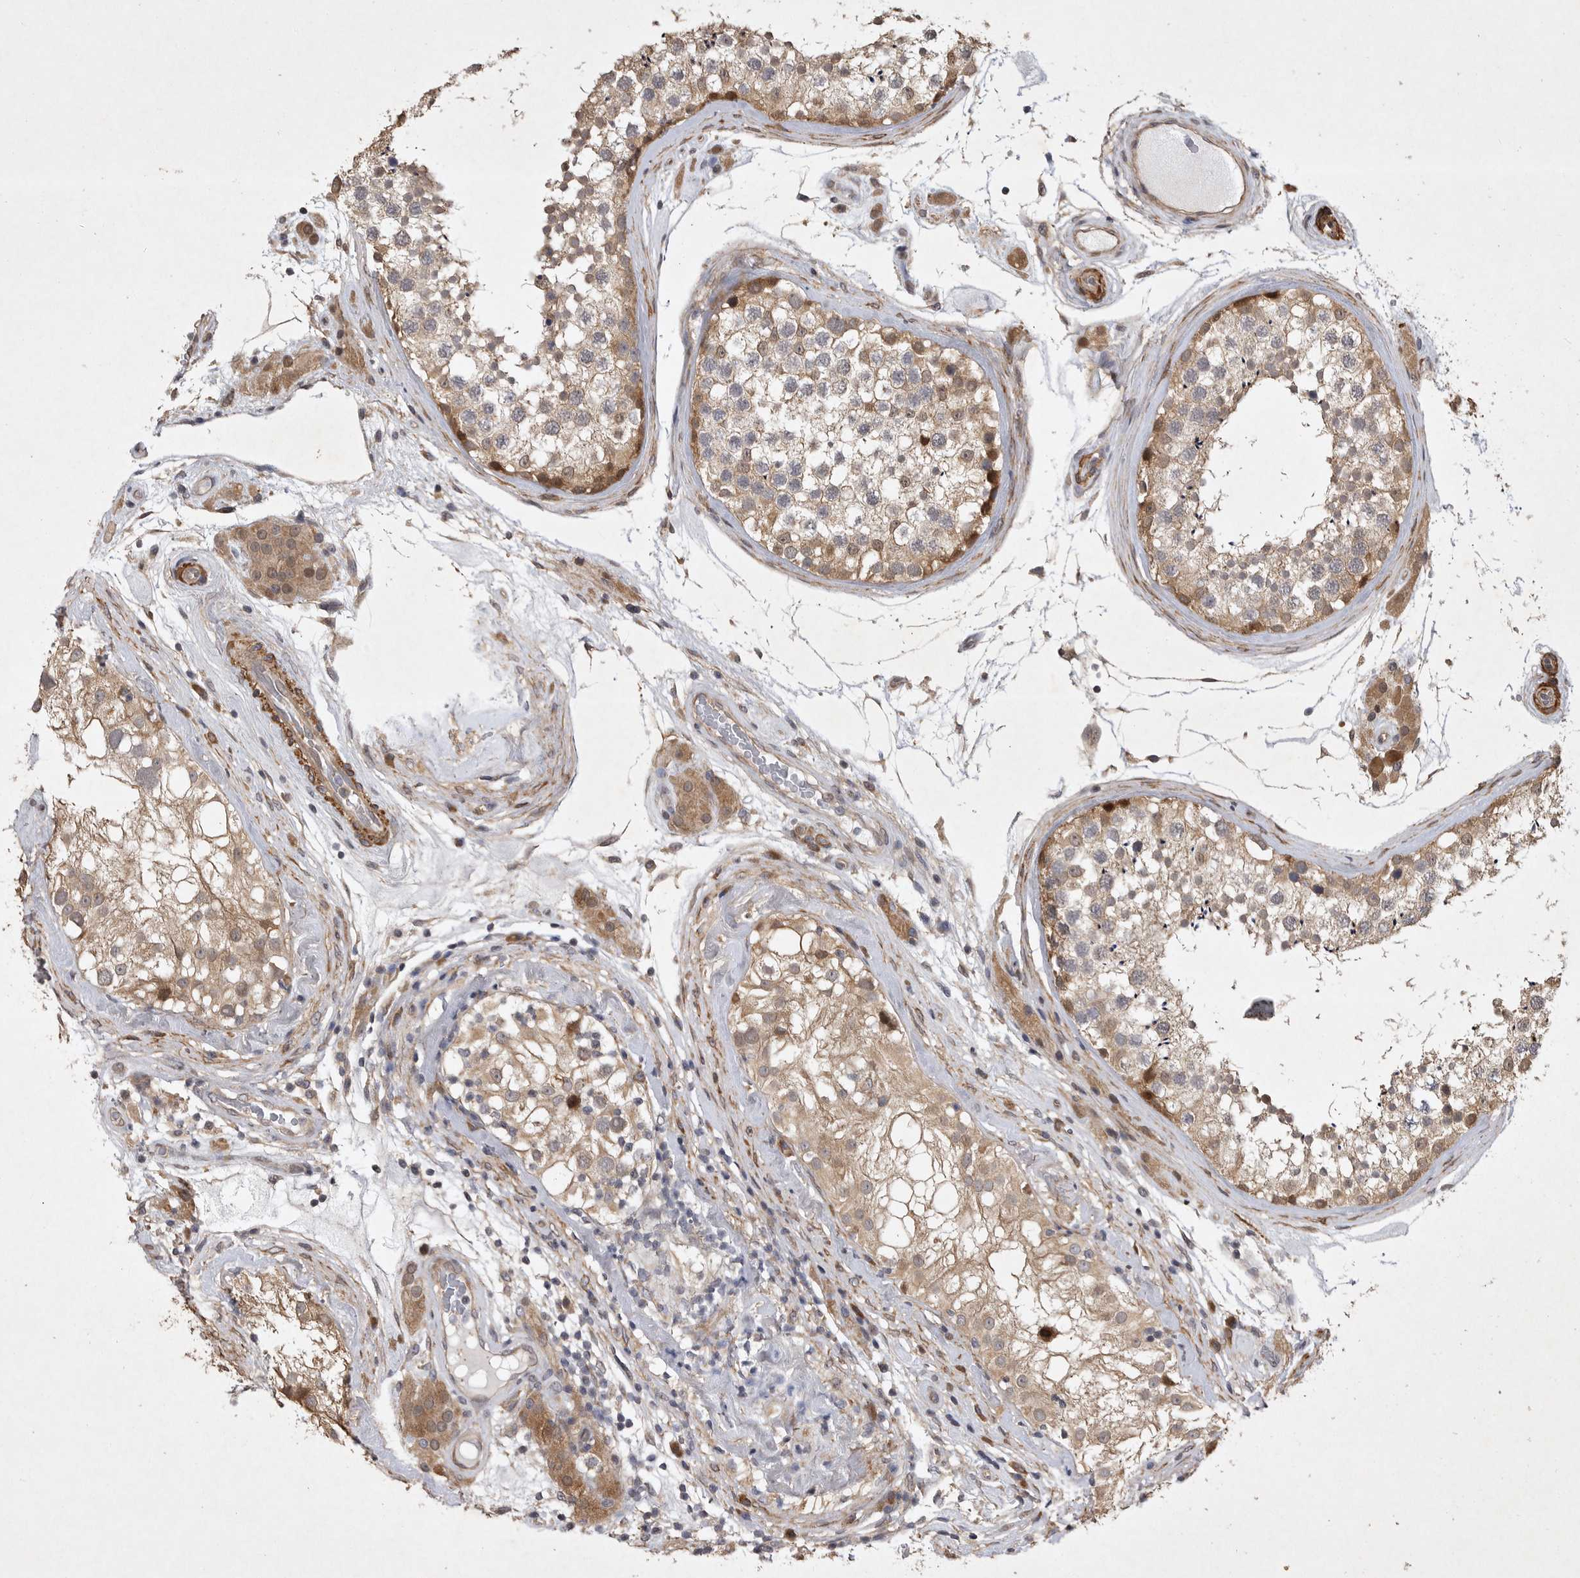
{"staining": {"intensity": "moderate", "quantity": ">75%", "location": "cytoplasmic/membranous"}, "tissue": "testis", "cell_type": "Cells in seminiferous ducts", "image_type": "normal", "snomed": [{"axis": "morphology", "description": "Normal tissue, NOS"}, {"axis": "topography", "description": "Testis"}], "caption": "The micrograph shows staining of unremarkable testis, revealing moderate cytoplasmic/membranous protein expression (brown color) within cells in seminiferous ducts.", "gene": "EDEM3", "patient": {"sex": "male", "age": 46}}